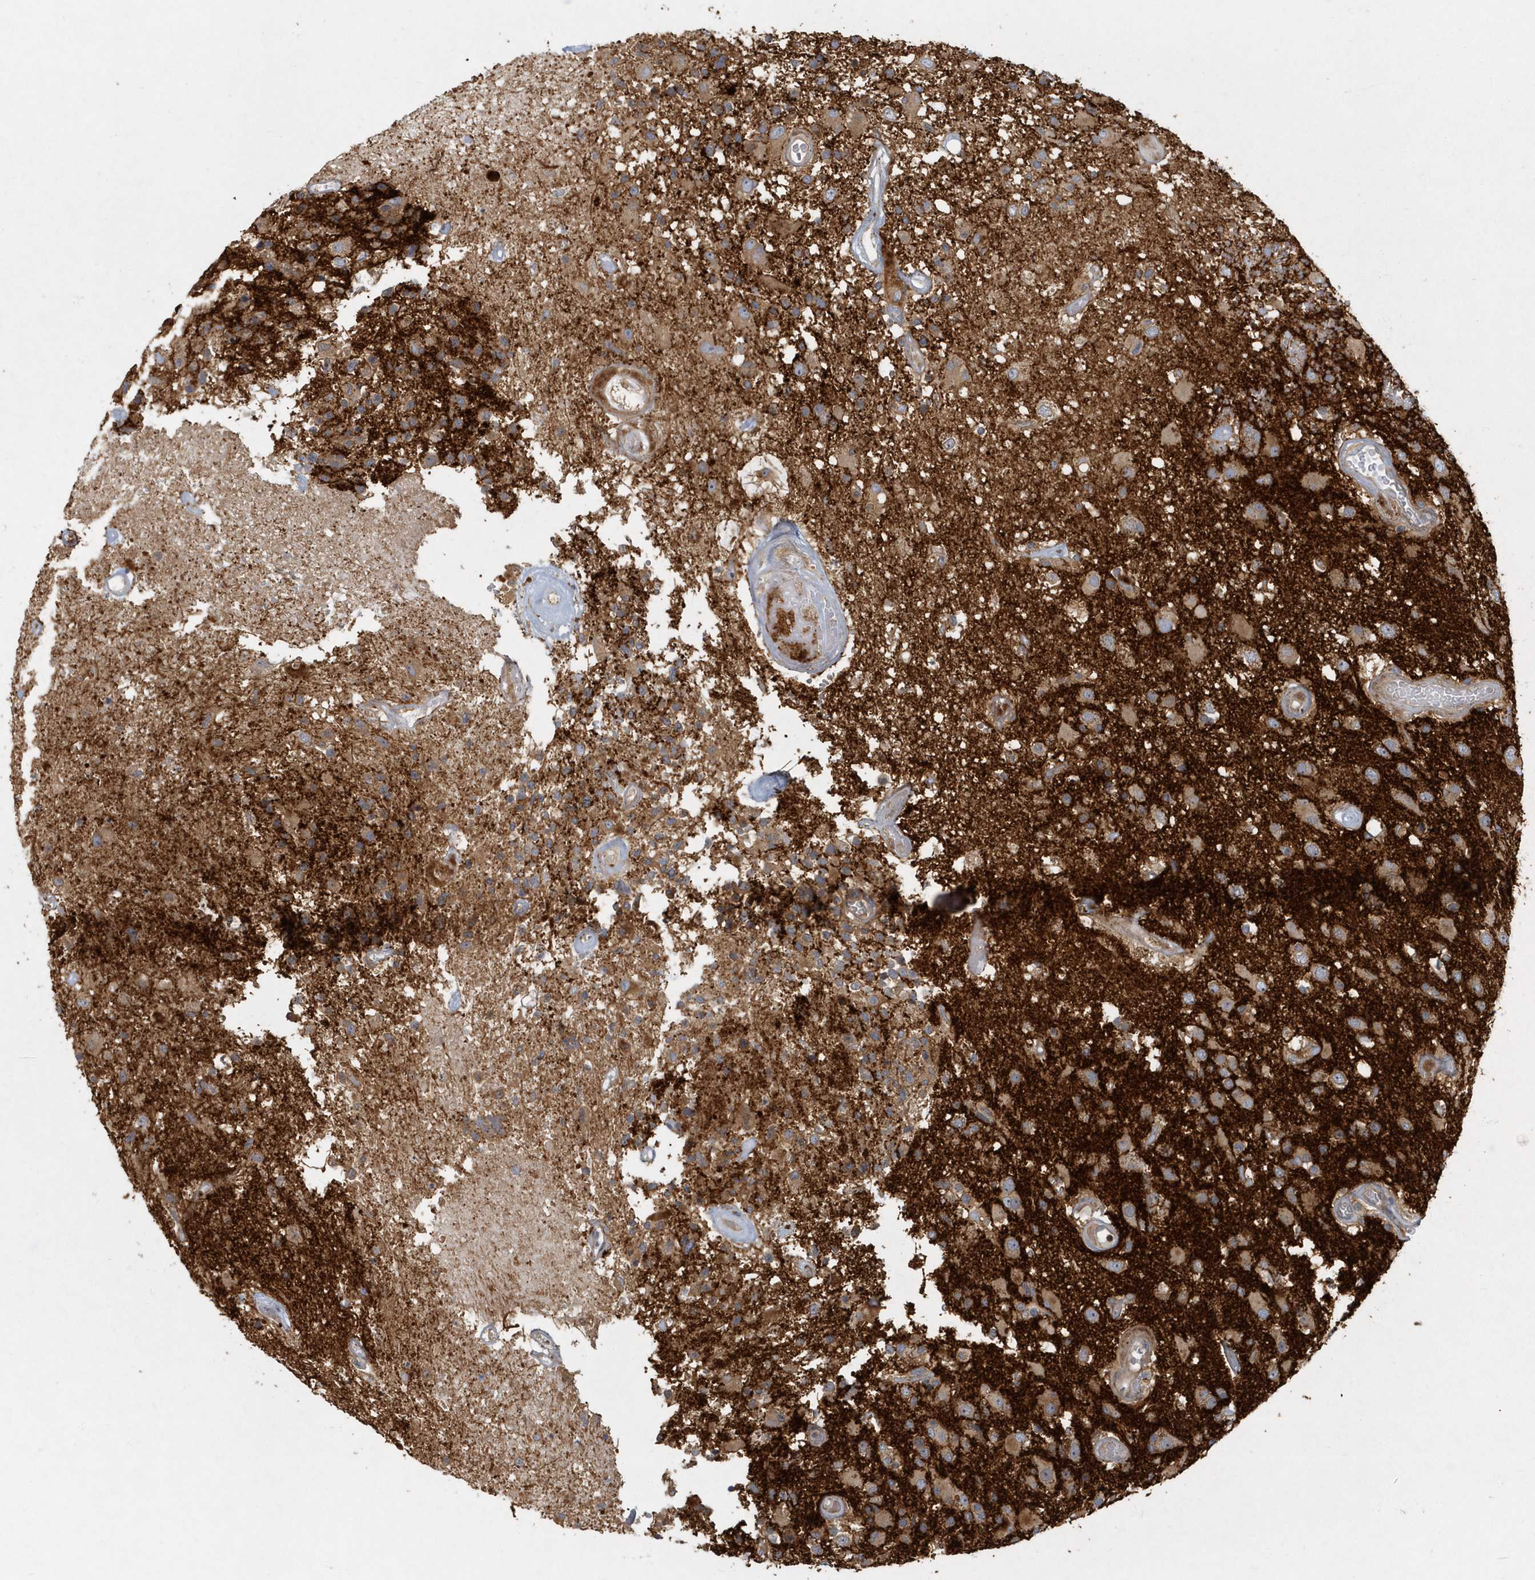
{"staining": {"intensity": "weak", "quantity": "<25%", "location": "cytoplasmic/membranous"}, "tissue": "glioma", "cell_type": "Tumor cells", "image_type": "cancer", "snomed": [{"axis": "morphology", "description": "Glioma, malignant, High grade"}, {"axis": "morphology", "description": "Glioblastoma, NOS"}, {"axis": "topography", "description": "Brain"}], "caption": "Tumor cells show no significant protein staining in malignant high-grade glioma.", "gene": "ARHGEF38", "patient": {"sex": "male", "age": 60}}